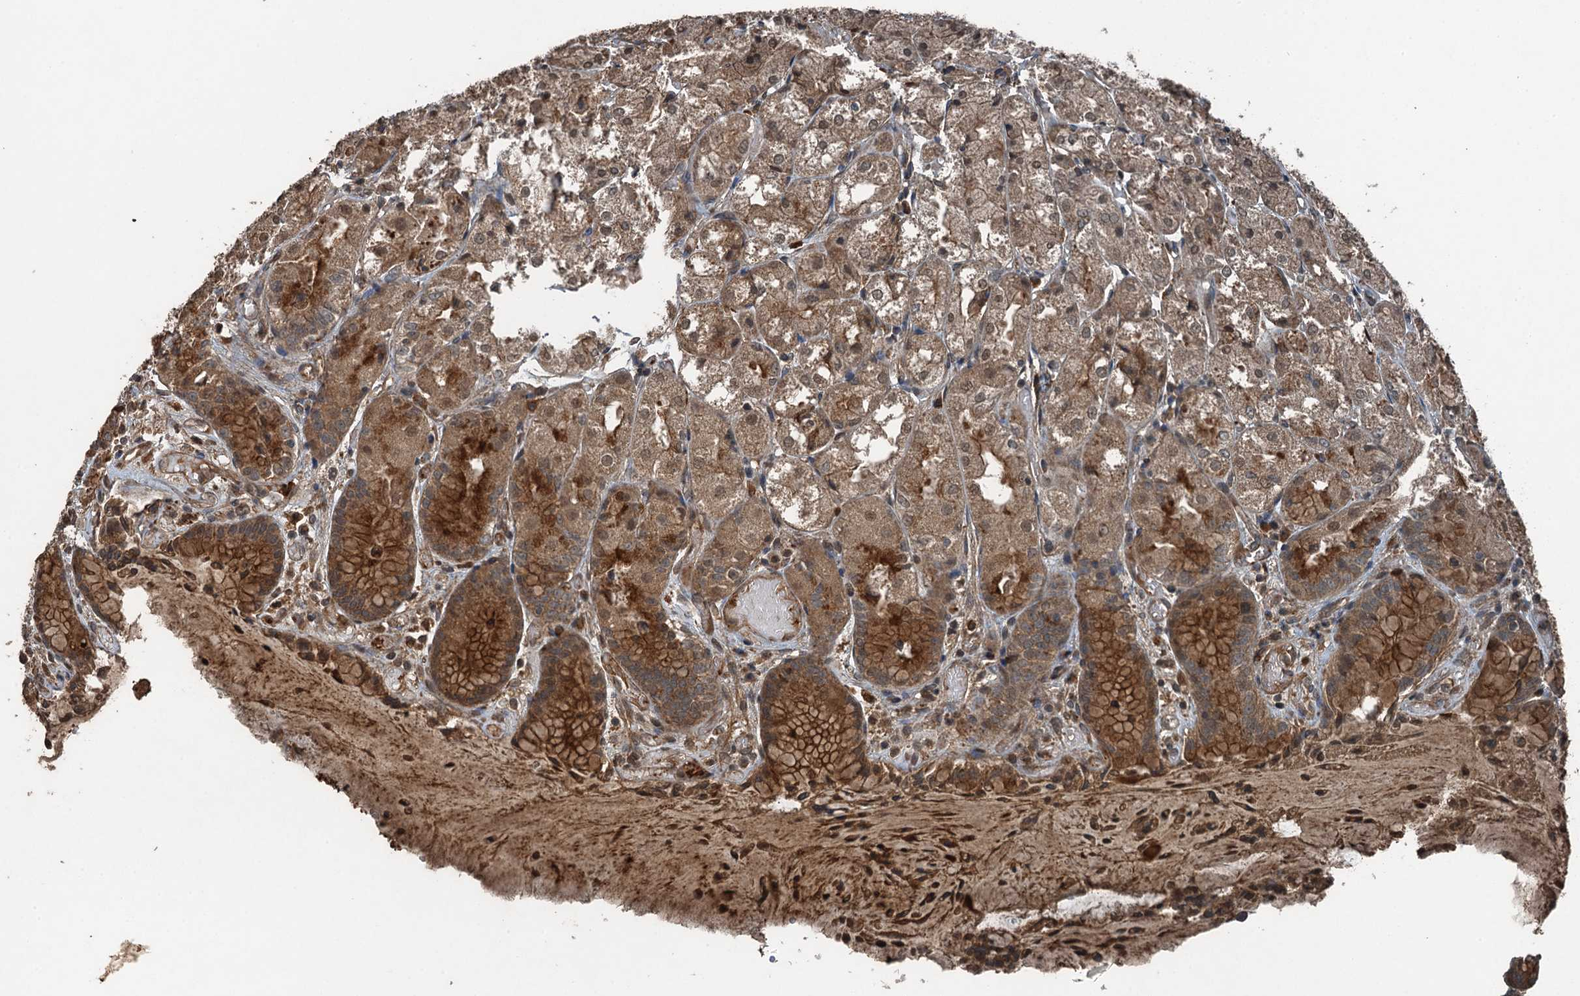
{"staining": {"intensity": "strong", "quantity": ">75%", "location": "cytoplasmic/membranous"}, "tissue": "stomach", "cell_type": "Glandular cells", "image_type": "normal", "snomed": [{"axis": "morphology", "description": "Normal tissue, NOS"}, {"axis": "topography", "description": "Stomach, upper"}], "caption": "Benign stomach shows strong cytoplasmic/membranous positivity in about >75% of glandular cells (brown staining indicates protein expression, while blue staining denotes nuclei)..", "gene": "TCTN1", "patient": {"sex": "male", "age": 72}}